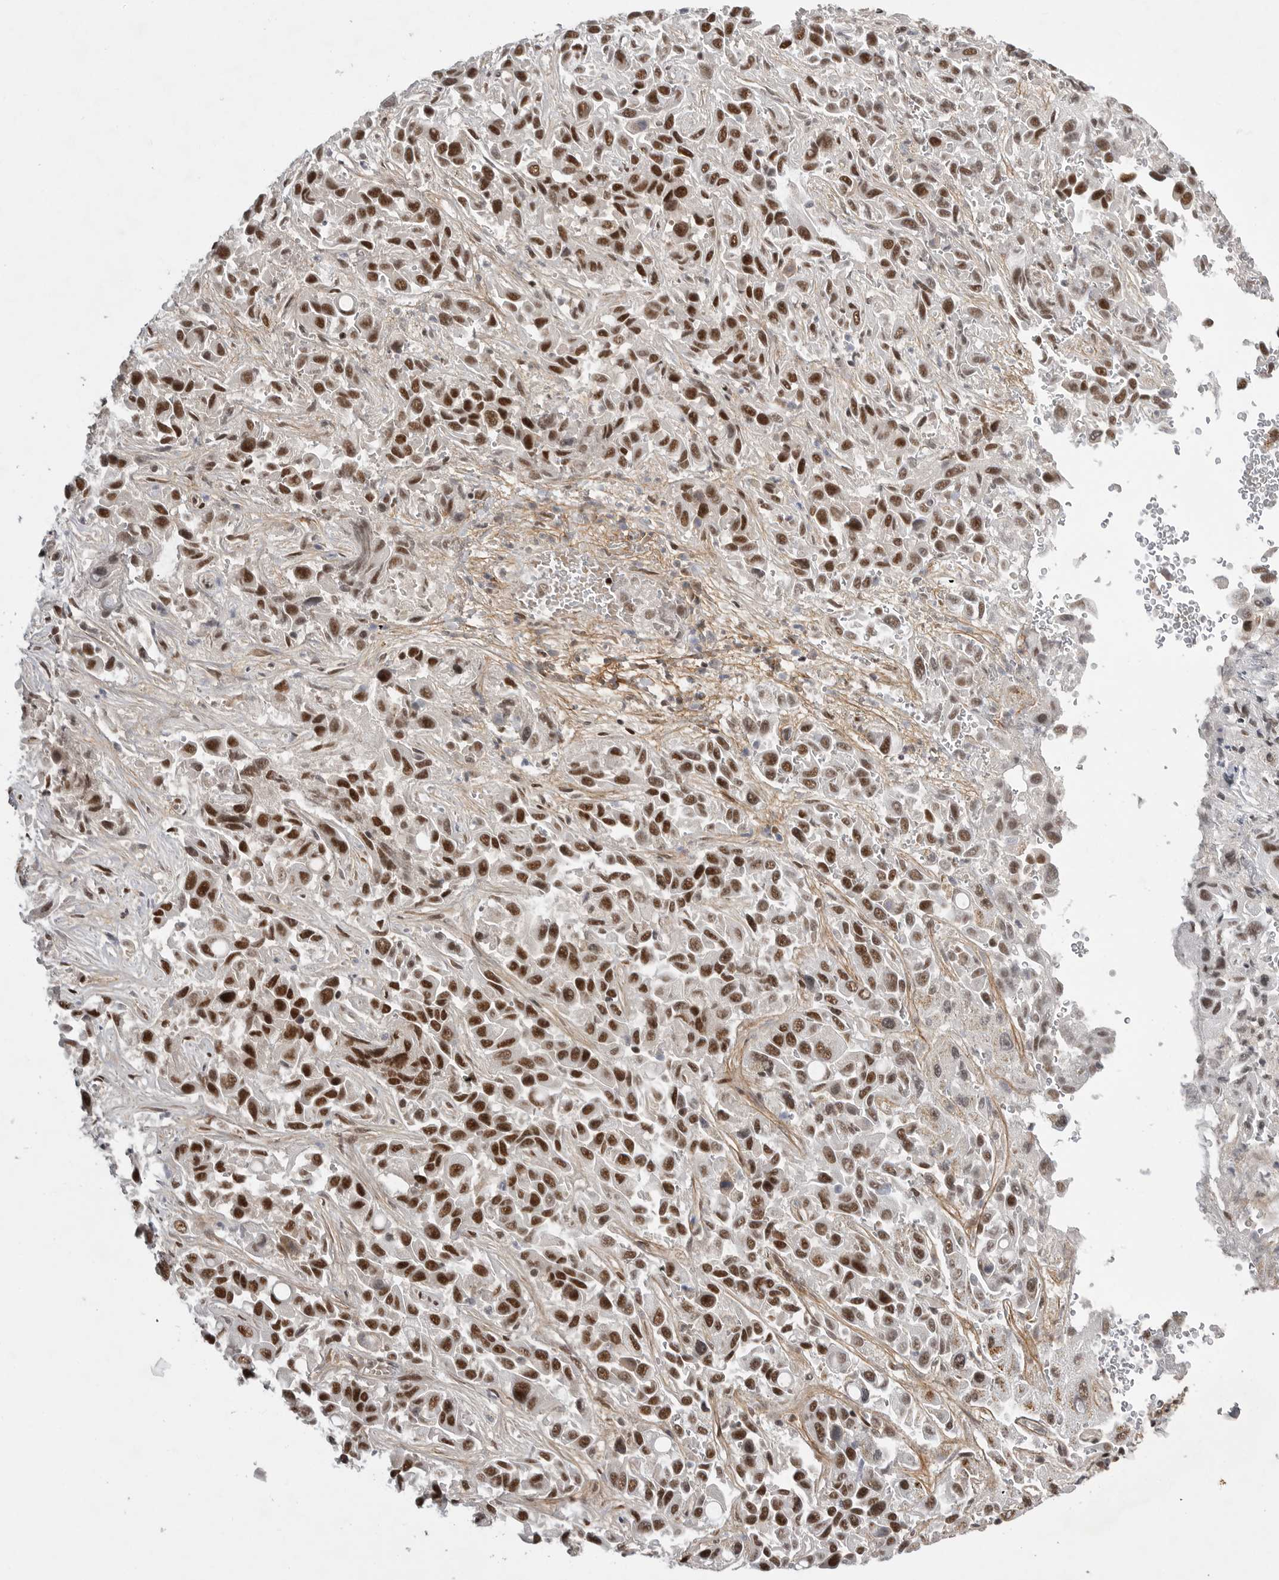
{"staining": {"intensity": "strong", "quantity": ">75%", "location": "nuclear"}, "tissue": "liver cancer", "cell_type": "Tumor cells", "image_type": "cancer", "snomed": [{"axis": "morphology", "description": "Cholangiocarcinoma"}, {"axis": "topography", "description": "Liver"}], "caption": "Human liver cancer stained for a protein (brown) exhibits strong nuclear positive positivity in approximately >75% of tumor cells.", "gene": "PPP1R8", "patient": {"sex": "female", "age": 52}}